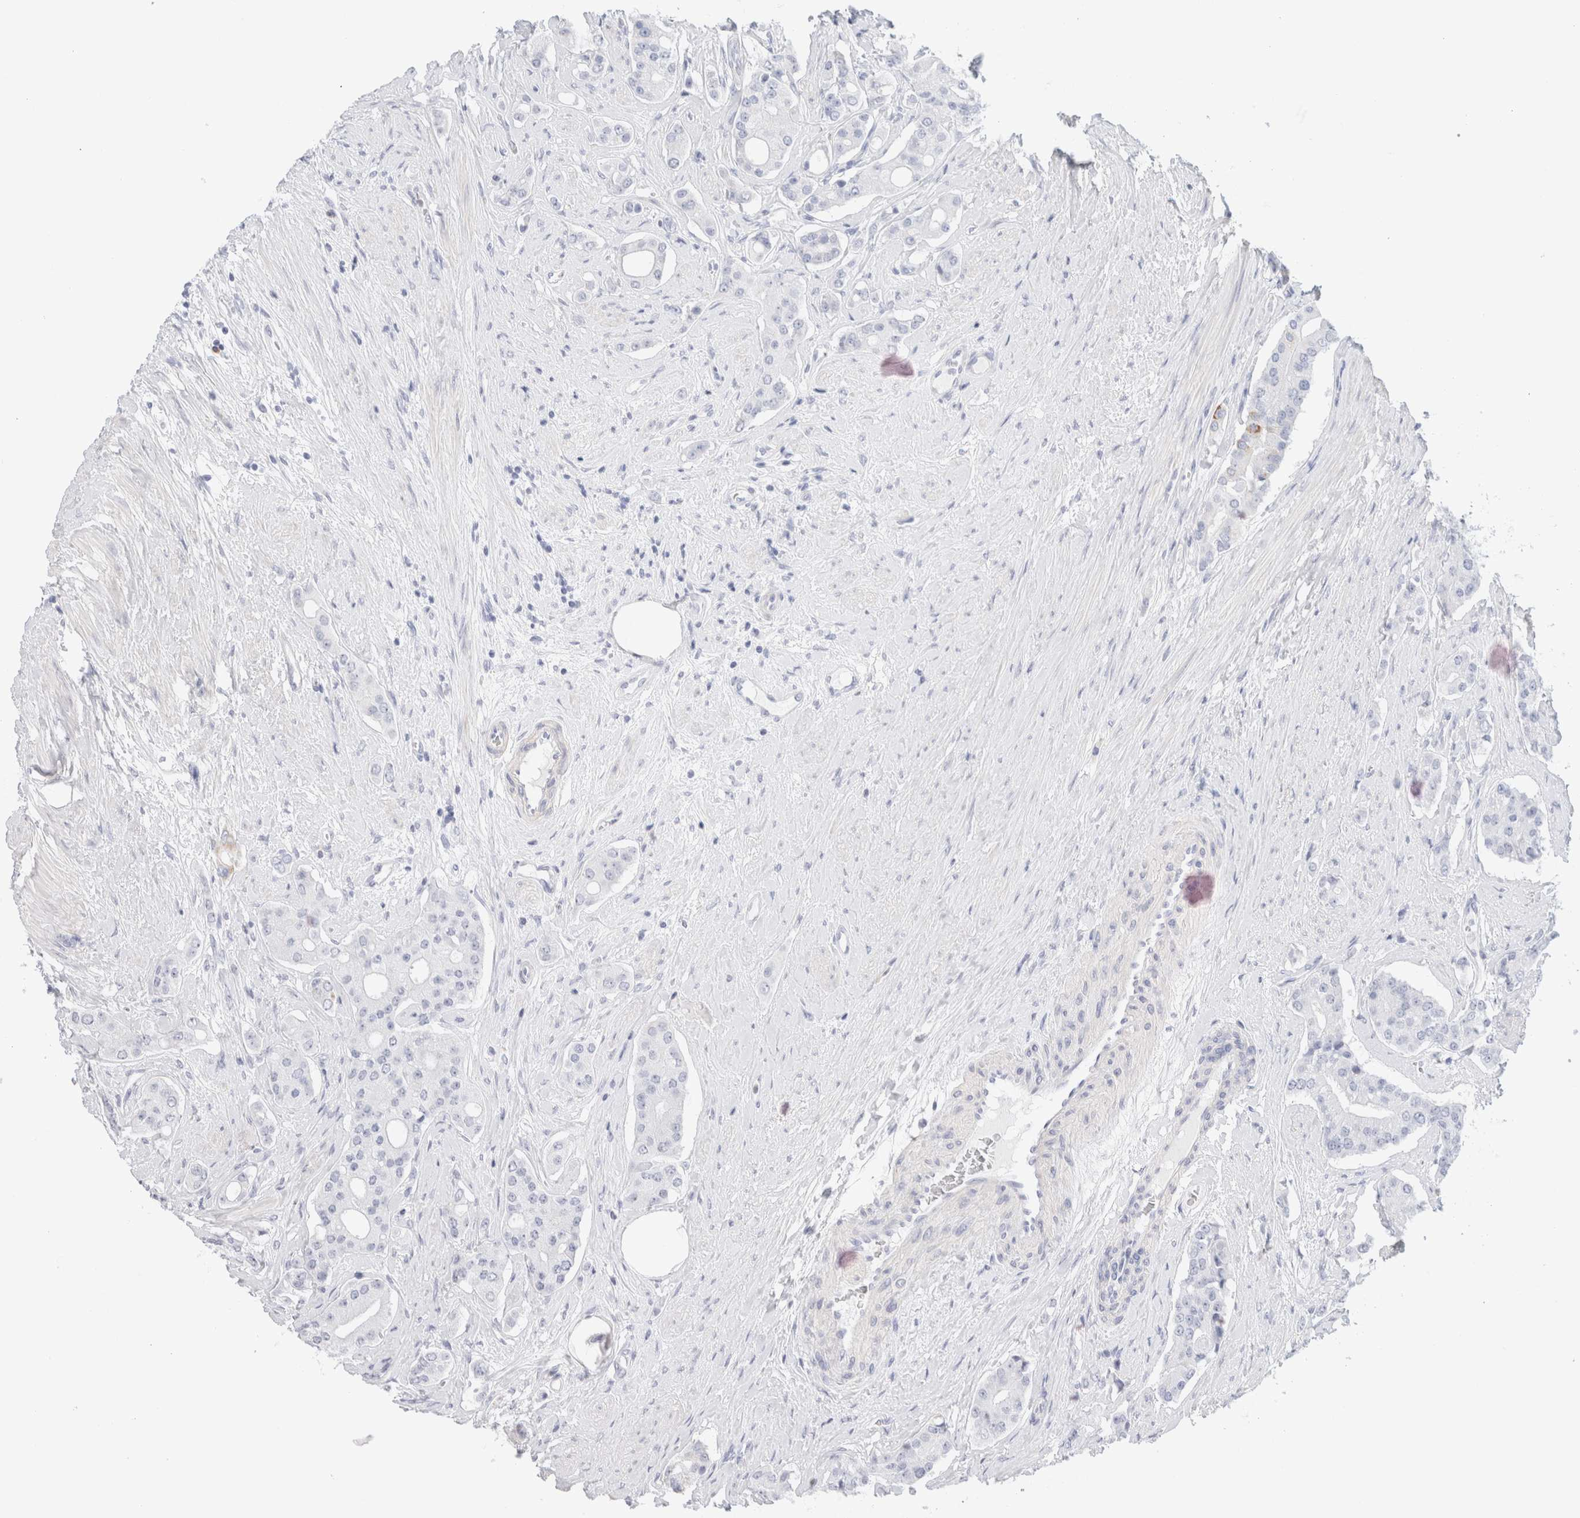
{"staining": {"intensity": "negative", "quantity": "none", "location": "none"}, "tissue": "prostate cancer", "cell_type": "Tumor cells", "image_type": "cancer", "snomed": [{"axis": "morphology", "description": "Adenocarcinoma, High grade"}, {"axis": "topography", "description": "Prostate"}], "caption": "Prostate cancer (adenocarcinoma (high-grade)) was stained to show a protein in brown. There is no significant positivity in tumor cells. (DAB (3,3'-diaminobenzidine) immunohistochemistry visualized using brightfield microscopy, high magnification).", "gene": "ARG1", "patient": {"sex": "male", "age": 71}}